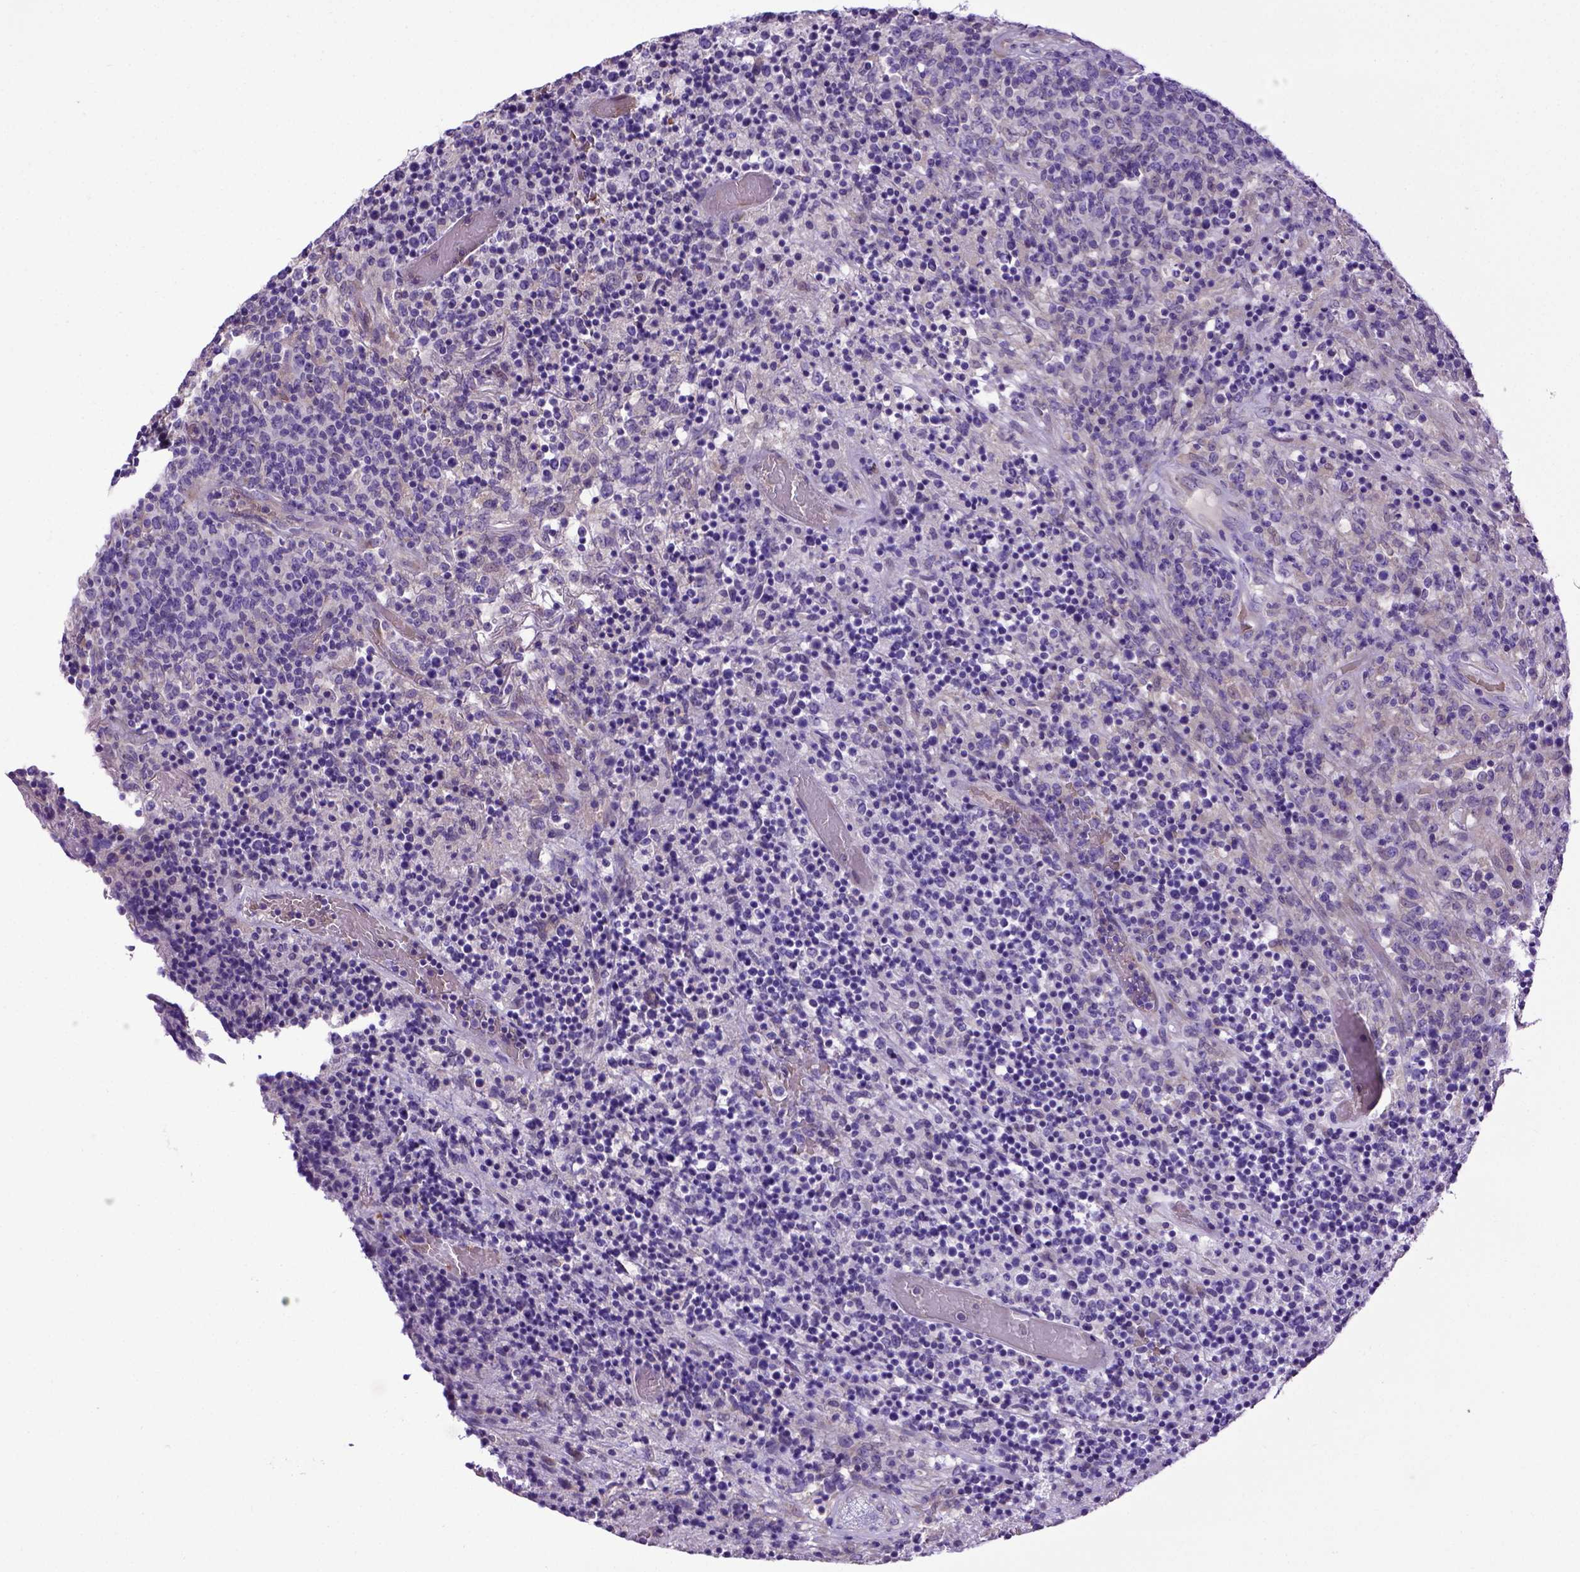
{"staining": {"intensity": "negative", "quantity": "none", "location": "none"}, "tissue": "lymphoma", "cell_type": "Tumor cells", "image_type": "cancer", "snomed": [{"axis": "morphology", "description": "Malignant lymphoma, non-Hodgkin's type, High grade"}, {"axis": "topography", "description": "Lung"}], "caption": "Immunohistochemistry (IHC) of lymphoma demonstrates no positivity in tumor cells.", "gene": "ADAM12", "patient": {"sex": "male", "age": 79}}